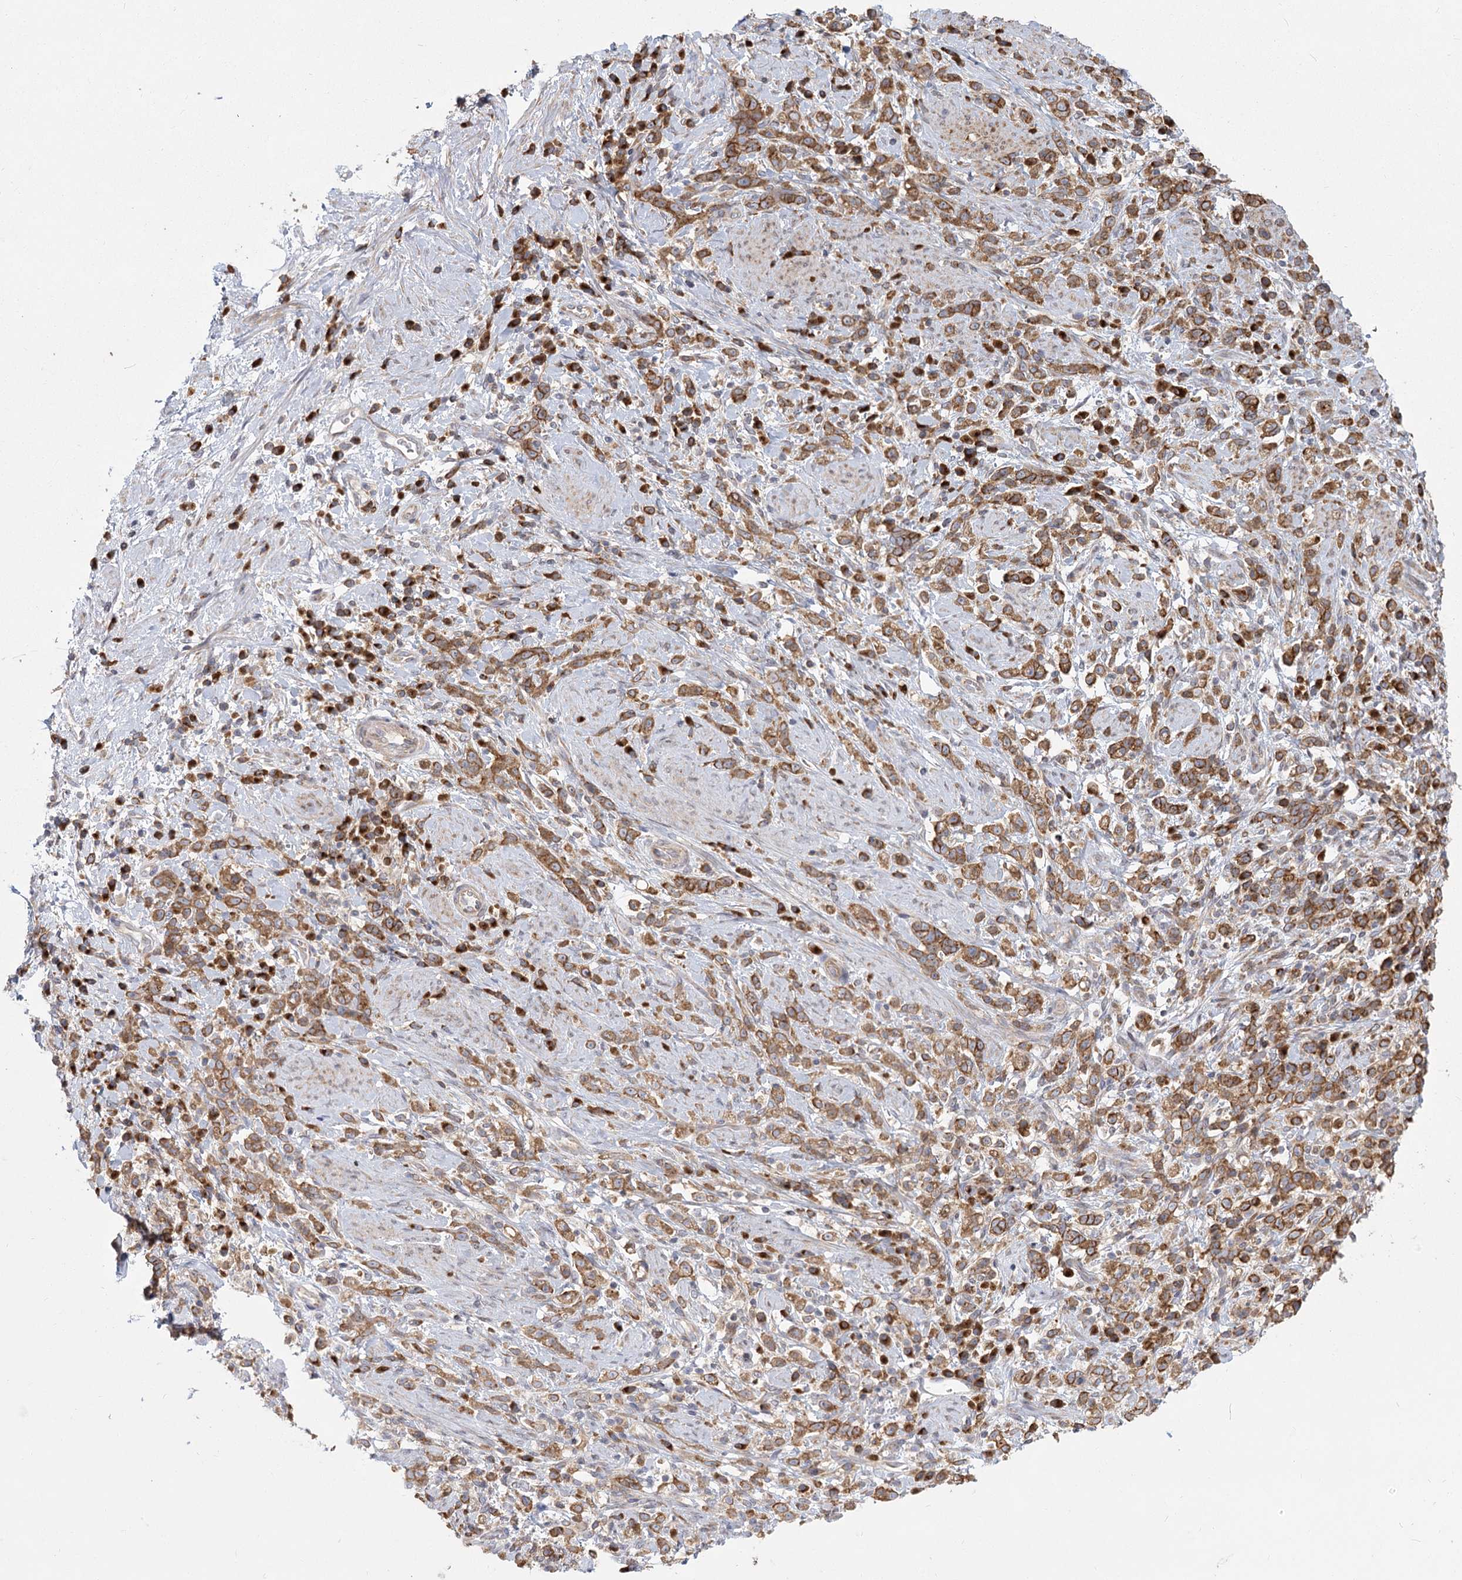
{"staining": {"intensity": "moderate", "quantity": ">75%", "location": "cytoplasmic/membranous"}, "tissue": "stomach cancer", "cell_type": "Tumor cells", "image_type": "cancer", "snomed": [{"axis": "morphology", "description": "Adenocarcinoma, NOS"}, {"axis": "topography", "description": "Stomach"}], "caption": "An immunohistochemistry photomicrograph of neoplastic tissue is shown. Protein staining in brown labels moderate cytoplasmic/membranous positivity in stomach cancer (adenocarcinoma) within tumor cells.", "gene": "CNTLN", "patient": {"sex": "female", "age": 60}}